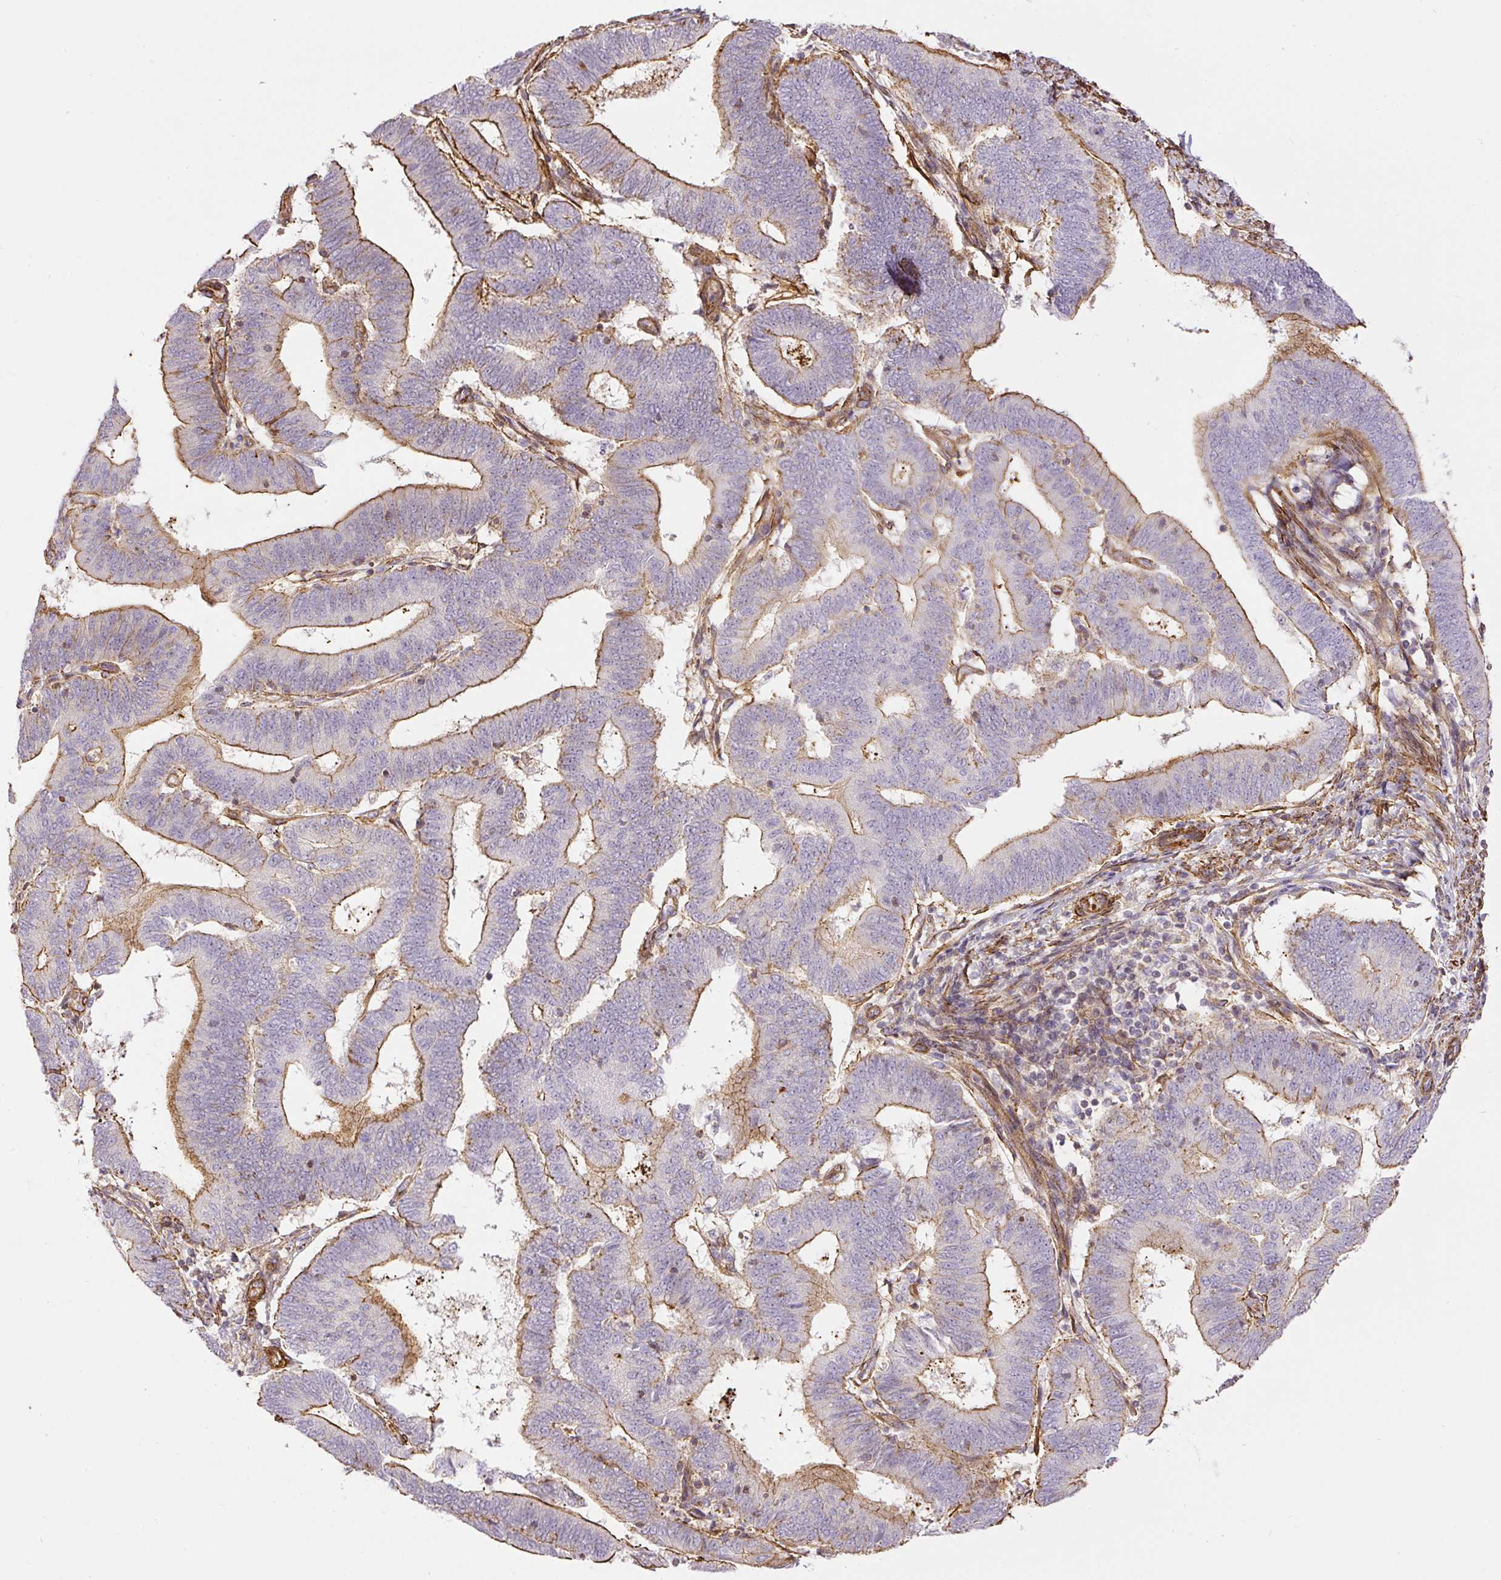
{"staining": {"intensity": "moderate", "quantity": "25%-75%", "location": "cytoplasmic/membranous"}, "tissue": "endometrial cancer", "cell_type": "Tumor cells", "image_type": "cancer", "snomed": [{"axis": "morphology", "description": "Adenocarcinoma, NOS"}, {"axis": "topography", "description": "Endometrium"}], "caption": "Brown immunohistochemical staining in endometrial adenocarcinoma exhibits moderate cytoplasmic/membranous staining in approximately 25%-75% of tumor cells. (Stains: DAB (3,3'-diaminobenzidine) in brown, nuclei in blue, Microscopy: brightfield microscopy at high magnification).", "gene": "MYL12A", "patient": {"sex": "female", "age": 70}}